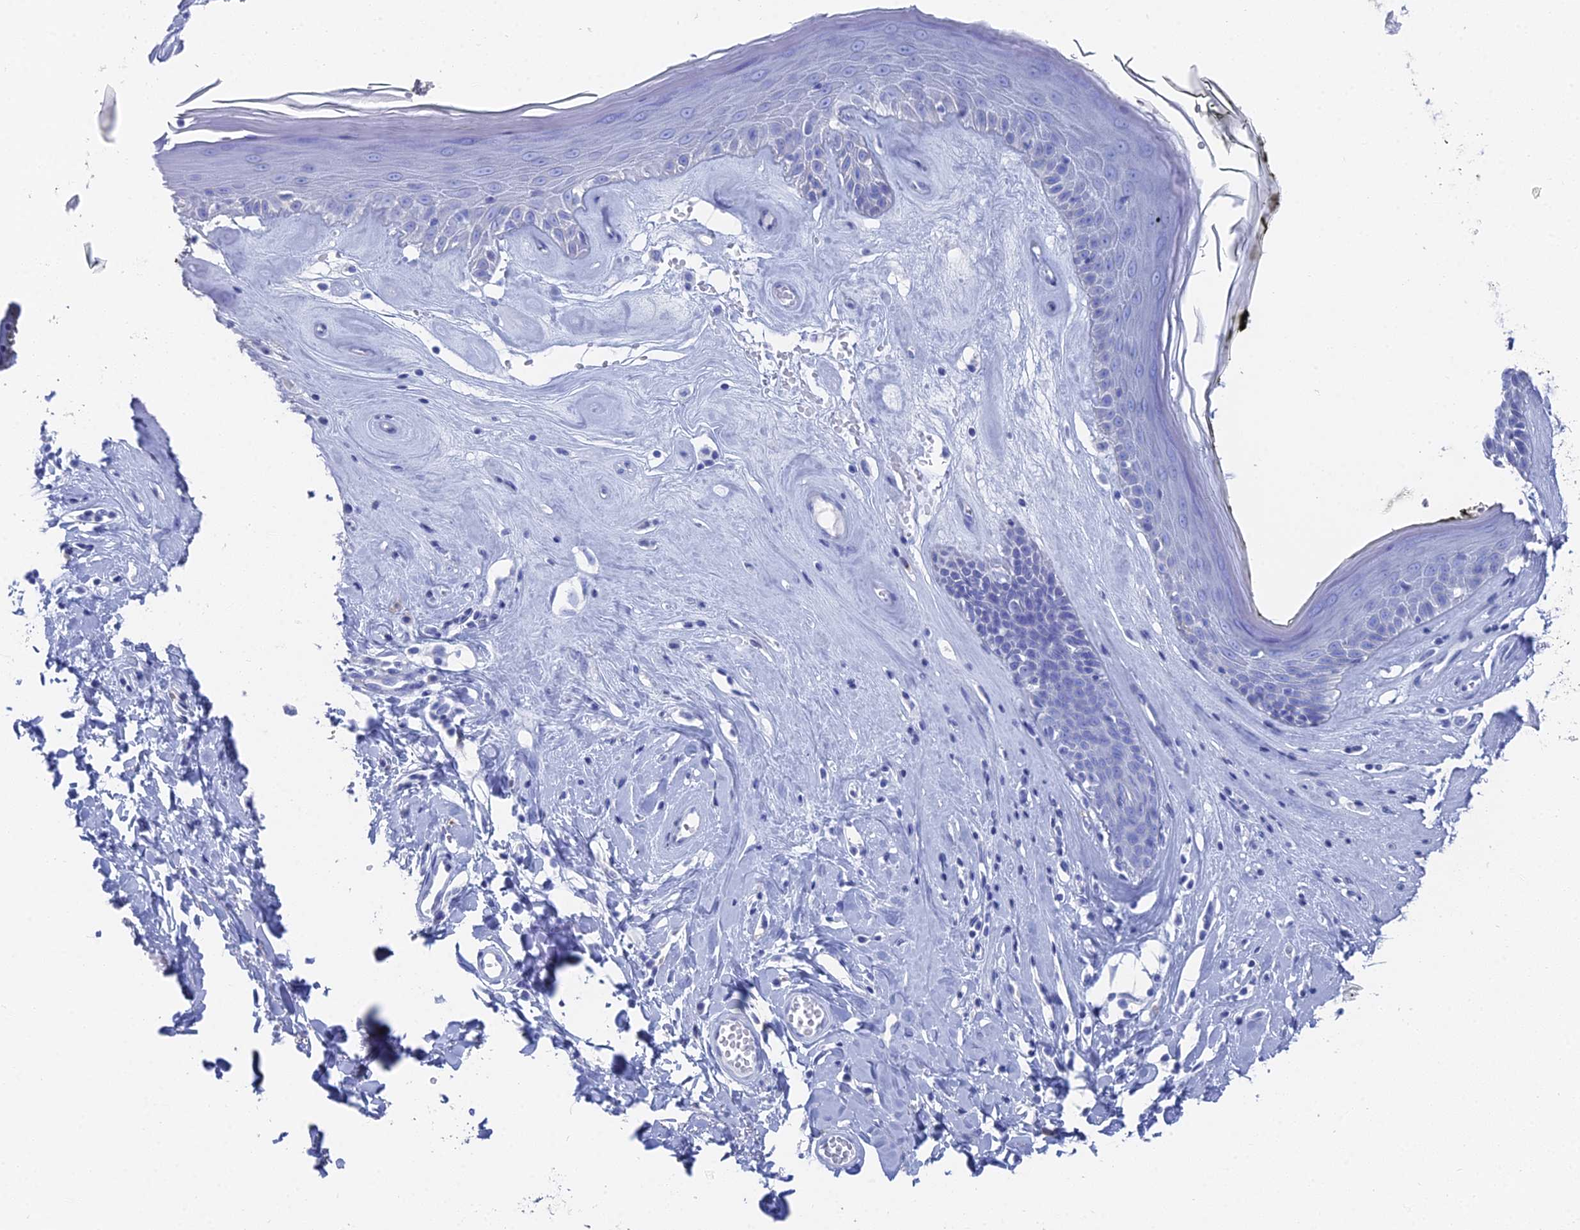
{"staining": {"intensity": "negative", "quantity": "none", "location": "none"}, "tissue": "skin", "cell_type": "Epidermal cells", "image_type": "normal", "snomed": [{"axis": "morphology", "description": "Normal tissue, NOS"}, {"axis": "morphology", "description": "Inflammation, NOS"}, {"axis": "topography", "description": "Vulva"}], "caption": "The photomicrograph shows no significant staining in epidermal cells of skin.", "gene": "ENPP3", "patient": {"sex": "female", "age": 84}}